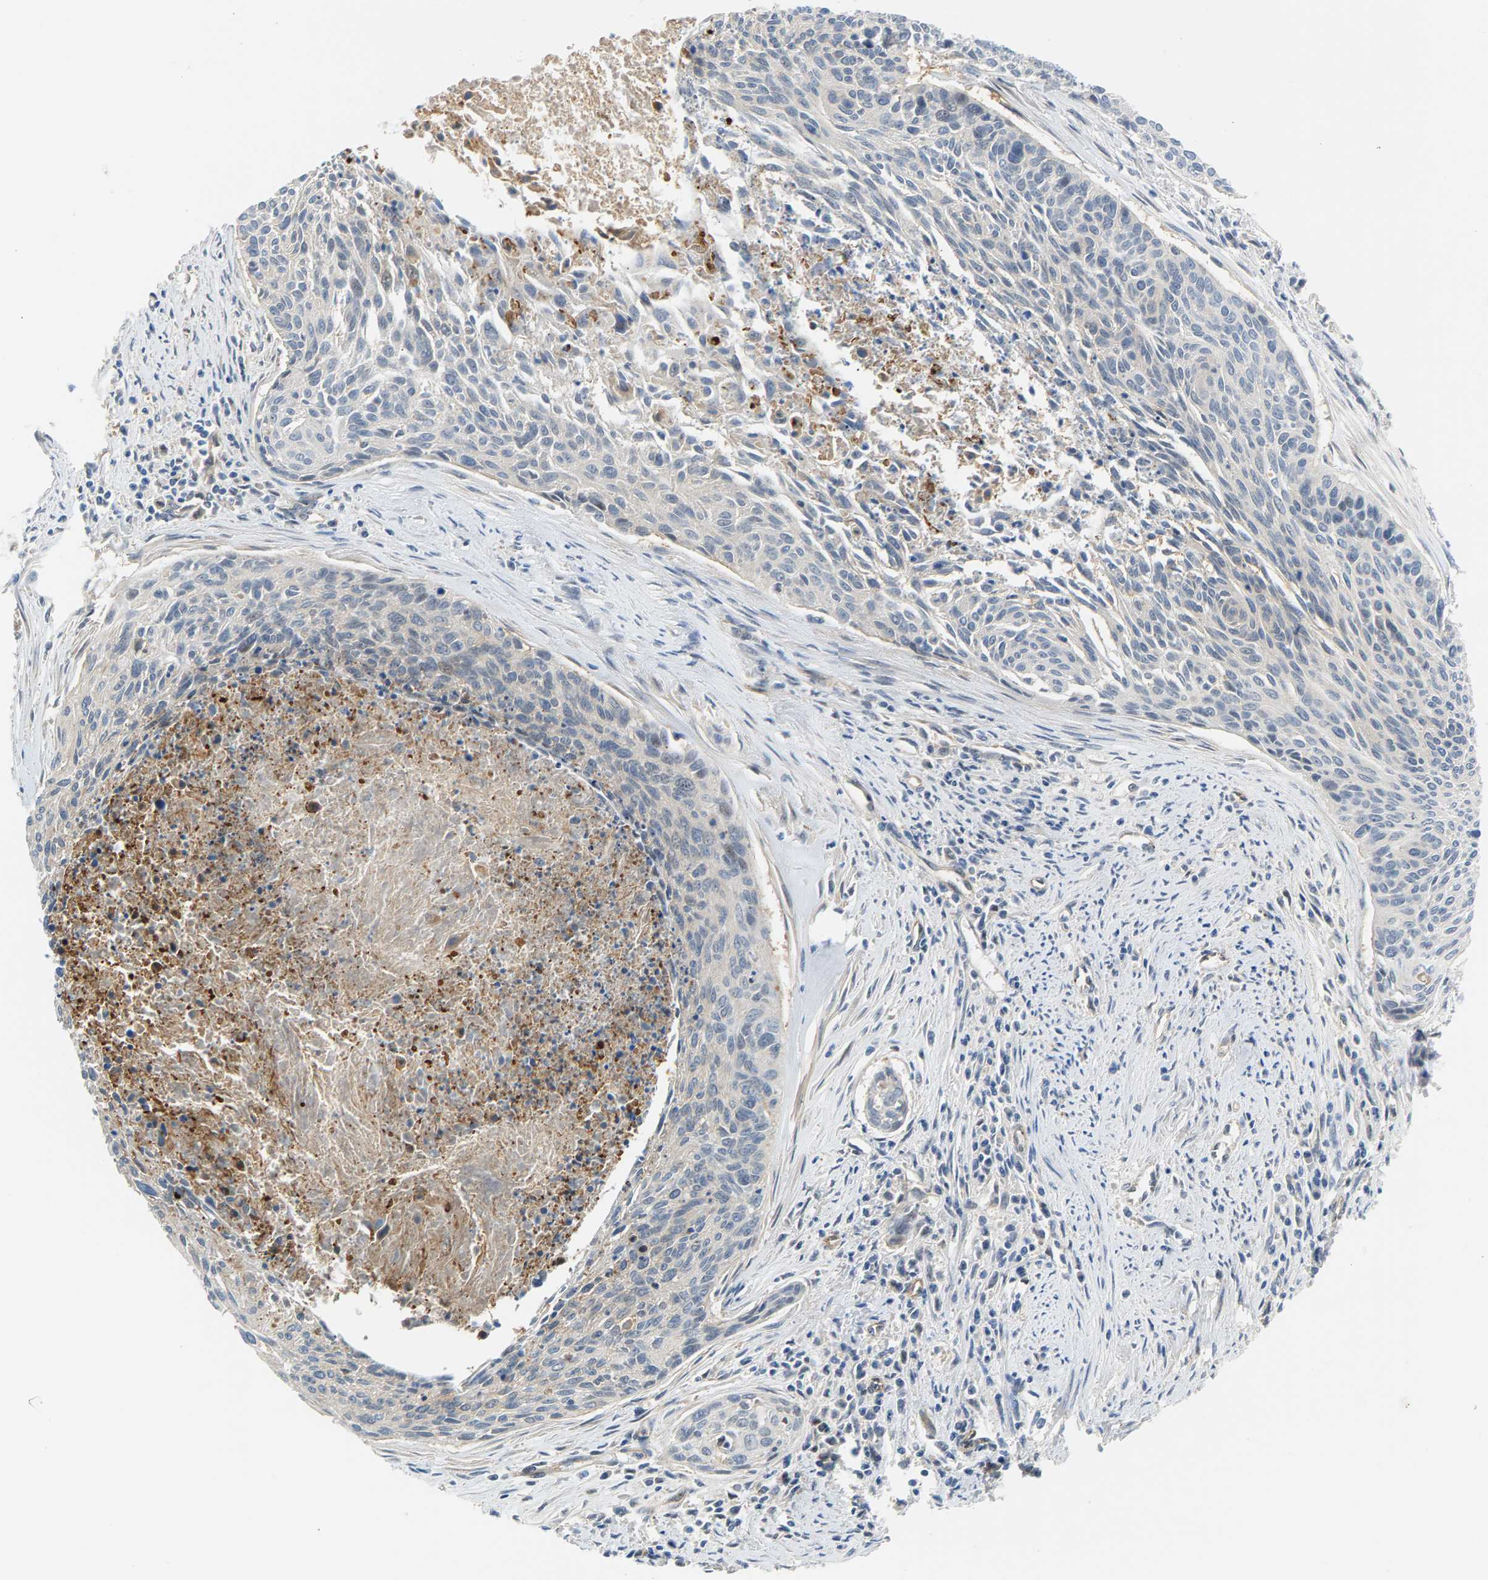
{"staining": {"intensity": "weak", "quantity": "<25%", "location": "cytoplasmic/membranous"}, "tissue": "cervical cancer", "cell_type": "Tumor cells", "image_type": "cancer", "snomed": [{"axis": "morphology", "description": "Squamous cell carcinoma, NOS"}, {"axis": "topography", "description": "Cervix"}], "caption": "Immunohistochemistry micrograph of human cervical cancer (squamous cell carcinoma) stained for a protein (brown), which demonstrates no positivity in tumor cells.", "gene": "KRTAP27-1", "patient": {"sex": "female", "age": 55}}